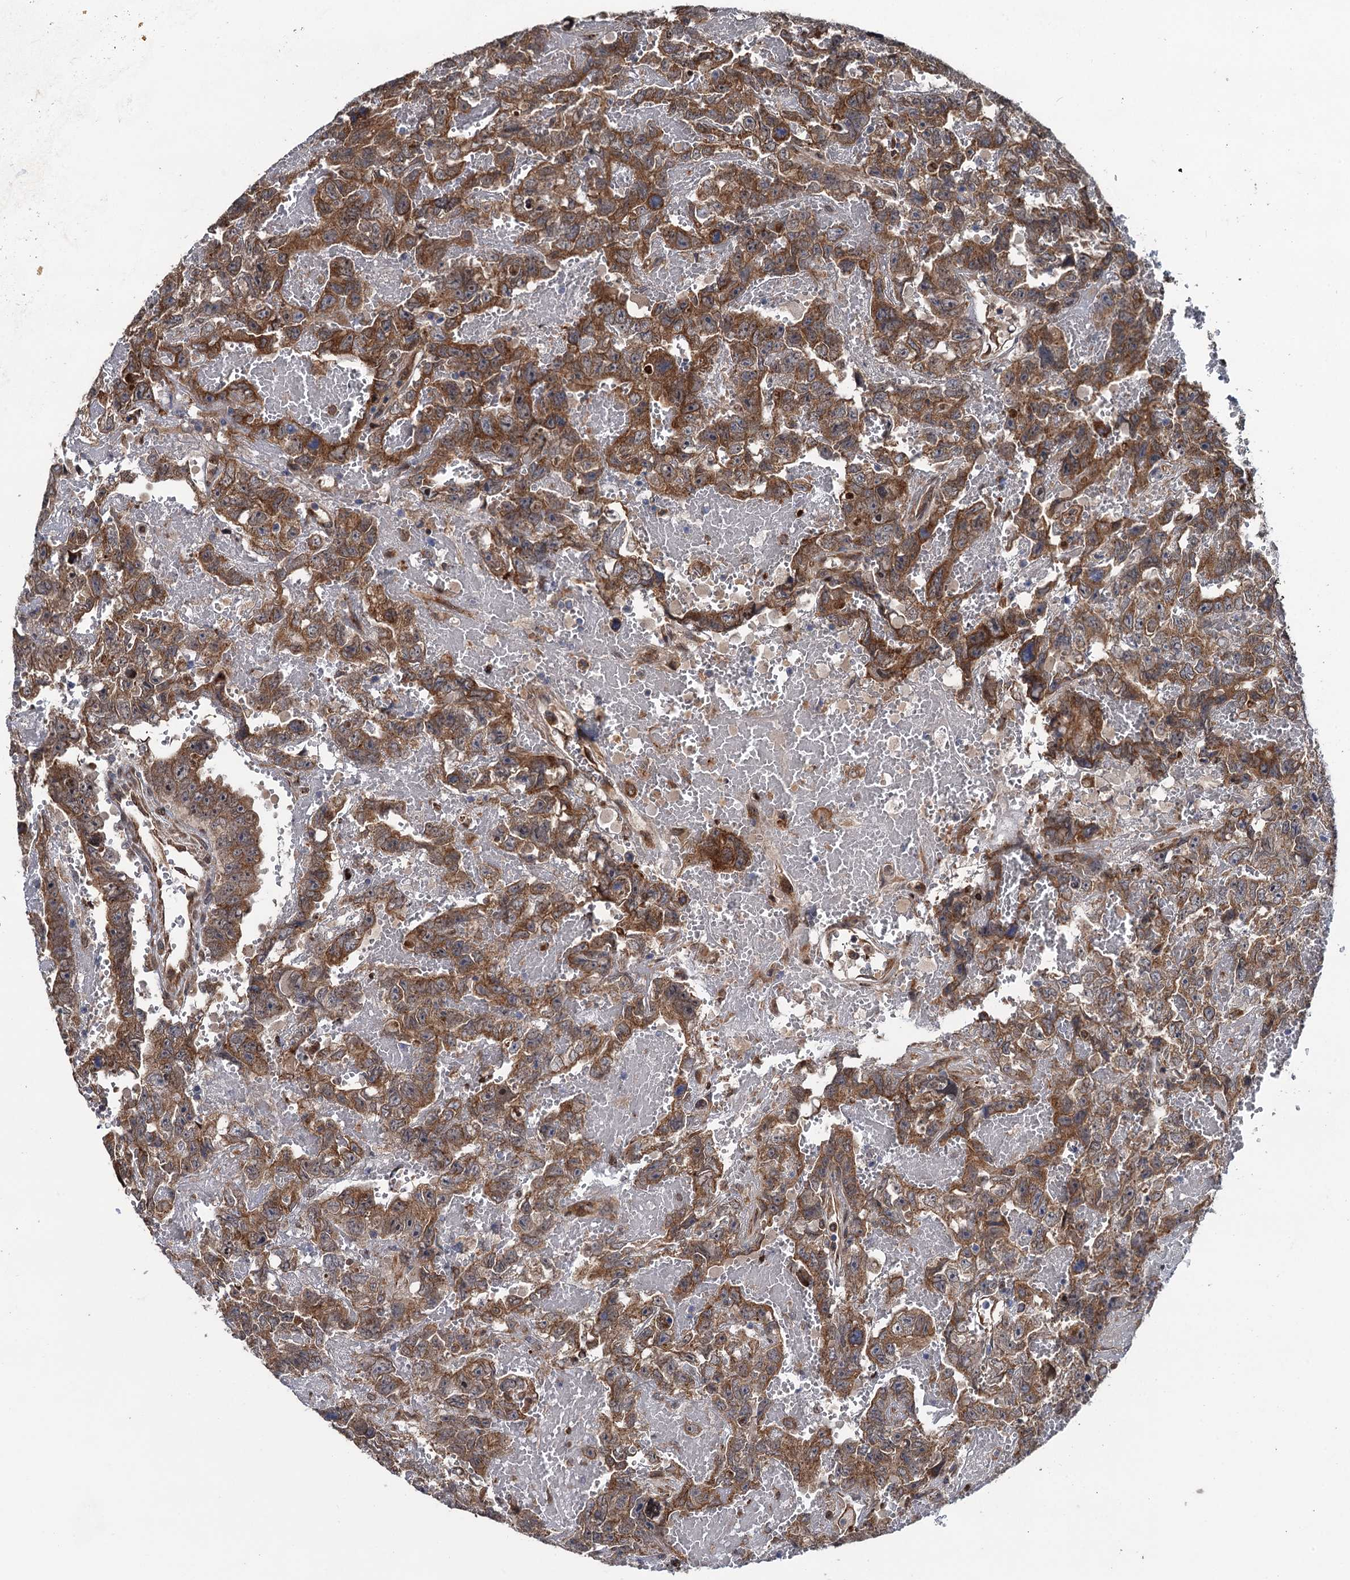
{"staining": {"intensity": "moderate", "quantity": ">75%", "location": "cytoplasmic/membranous"}, "tissue": "testis cancer", "cell_type": "Tumor cells", "image_type": "cancer", "snomed": [{"axis": "morphology", "description": "Carcinoma, Embryonal, NOS"}, {"axis": "topography", "description": "Testis"}], "caption": "This is a histology image of immunohistochemistry staining of testis embryonal carcinoma, which shows moderate positivity in the cytoplasmic/membranous of tumor cells.", "gene": "EVX2", "patient": {"sex": "male", "age": 45}}